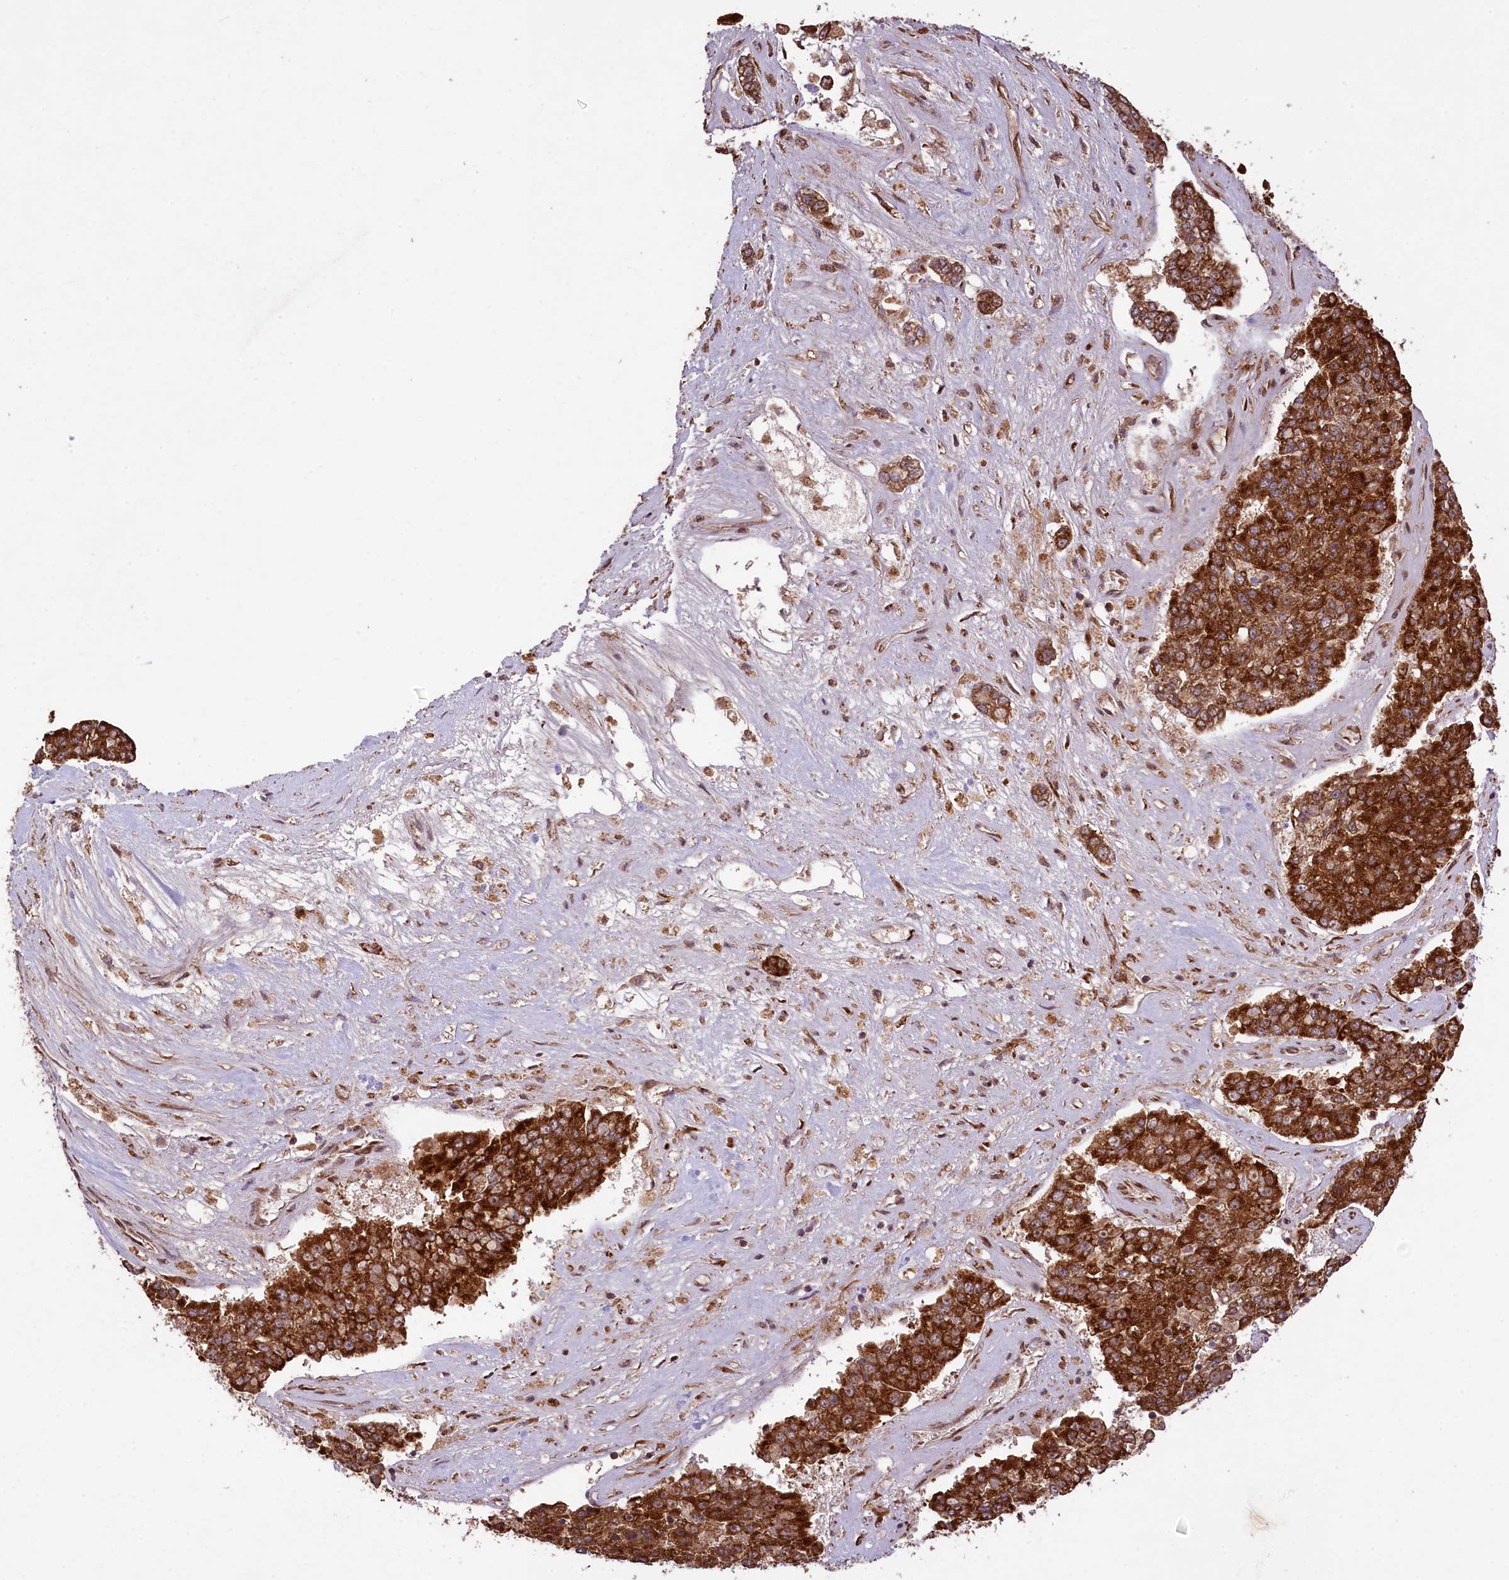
{"staining": {"intensity": "strong", "quantity": ">75%", "location": "cytoplasmic/membranous"}, "tissue": "pancreatic cancer", "cell_type": "Tumor cells", "image_type": "cancer", "snomed": [{"axis": "morphology", "description": "Adenocarcinoma, NOS"}, {"axis": "topography", "description": "Pancreas"}], "caption": "Immunohistochemical staining of adenocarcinoma (pancreatic) exhibits strong cytoplasmic/membranous protein staining in about >75% of tumor cells.", "gene": "LARP4", "patient": {"sex": "male", "age": 50}}